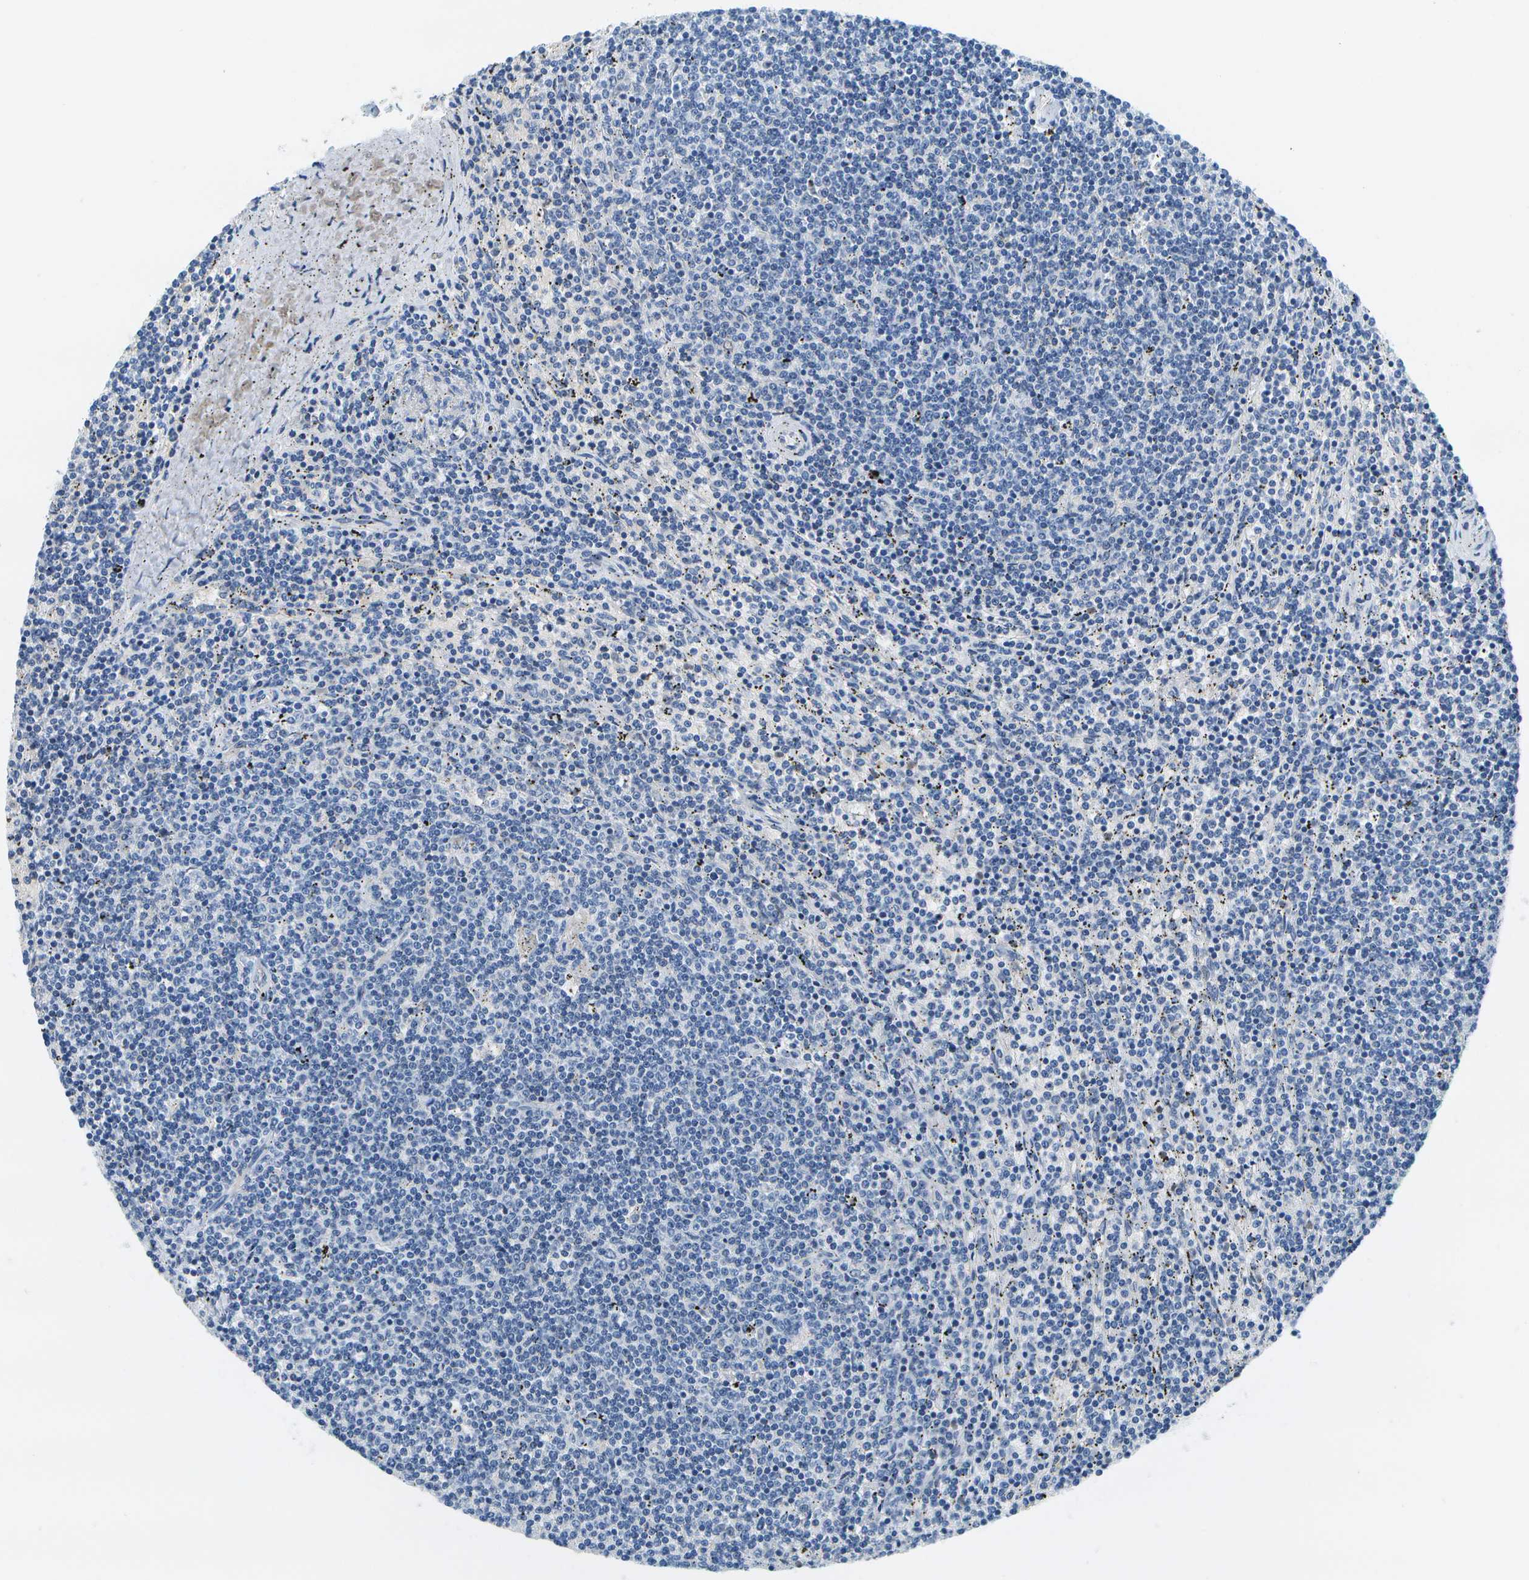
{"staining": {"intensity": "negative", "quantity": "none", "location": "none"}, "tissue": "lymphoma", "cell_type": "Tumor cells", "image_type": "cancer", "snomed": [{"axis": "morphology", "description": "Malignant lymphoma, non-Hodgkin's type, Low grade"}, {"axis": "topography", "description": "Spleen"}], "caption": "Human low-grade malignant lymphoma, non-Hodgkin's type stained for a protein using immunohistochemistry exhibits no expression in tumor cells.", "gene": "SERPINA1", "patient": {"sex": "female", "age": 50}}